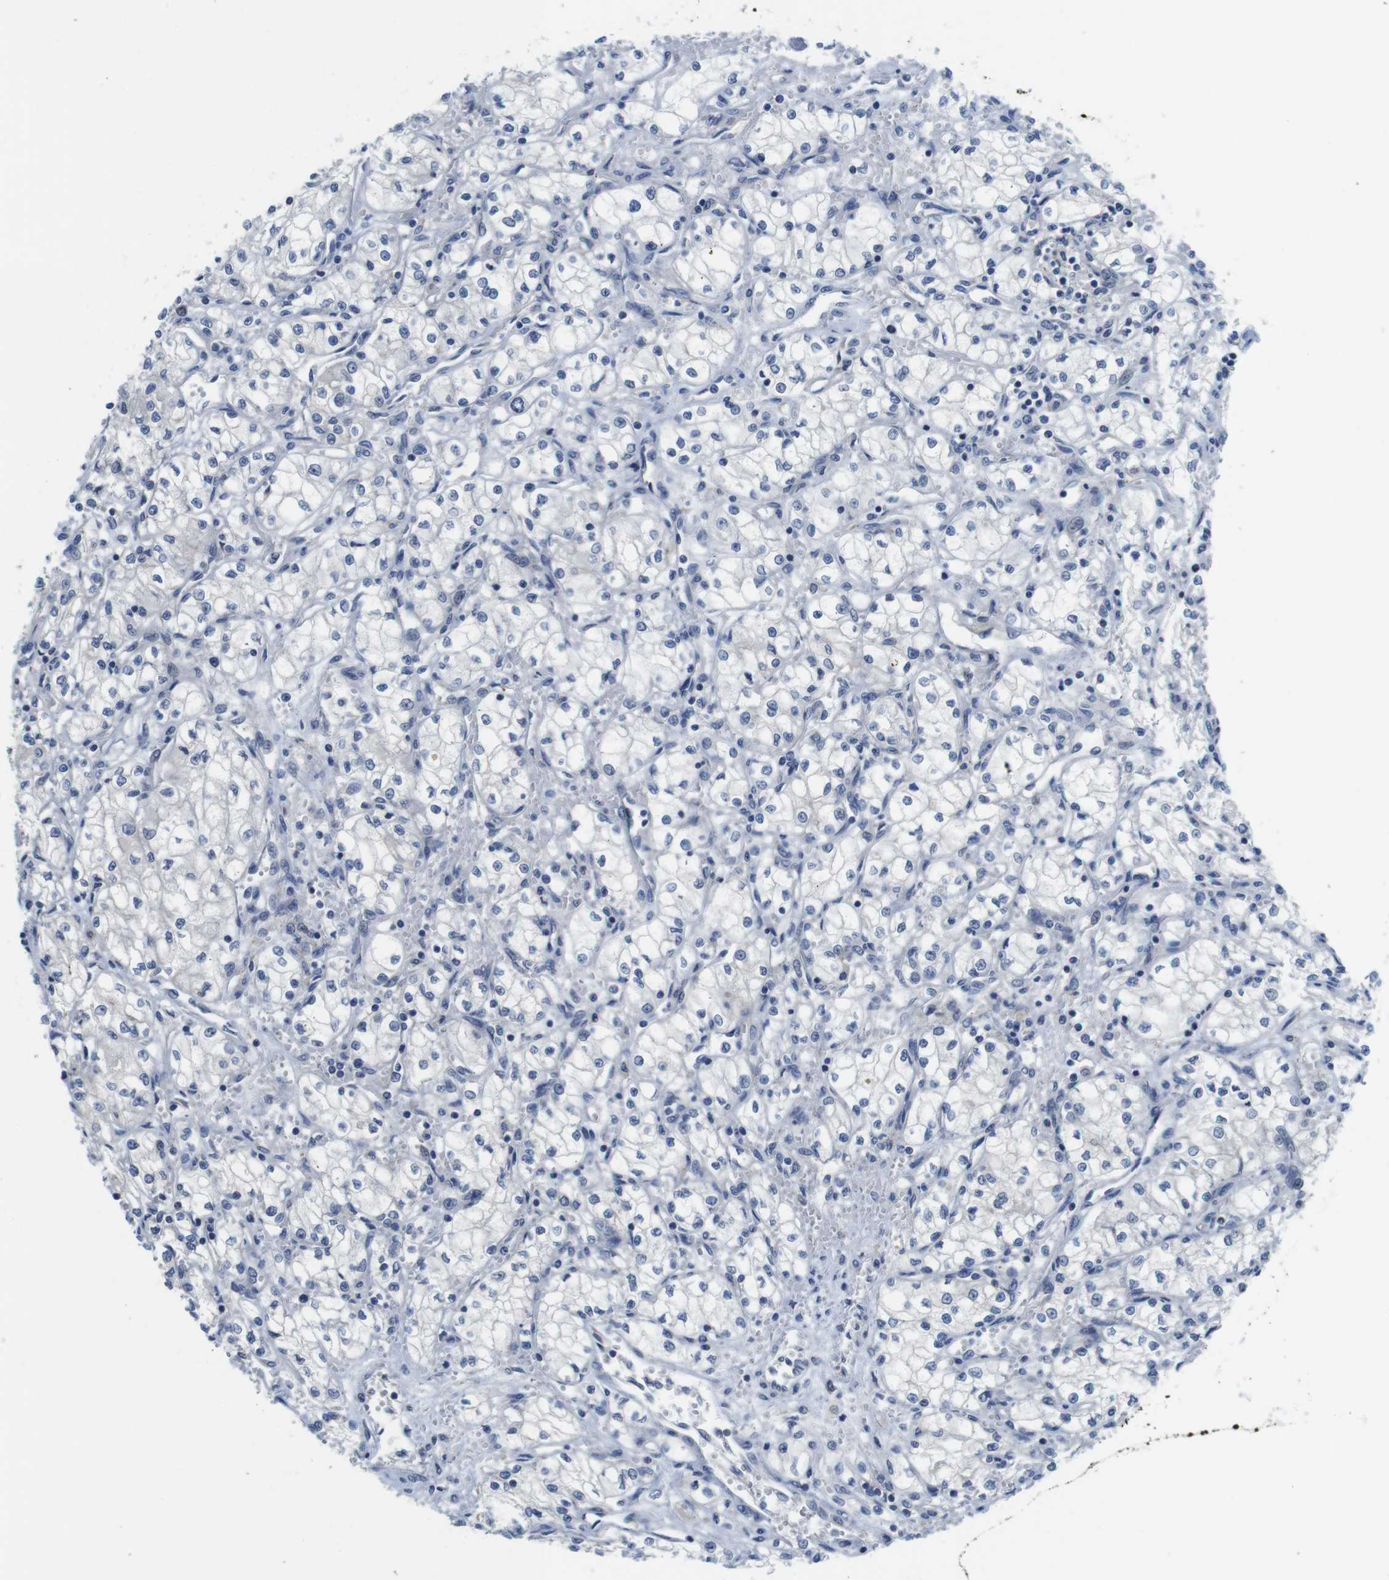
{"staining": {"intensity": "negative", "quantity": "none", "location": "none"}, "tissue": "renal cancer", "cell_type": "Tumor cells", "image_type": "cancer", "snomed": [{"axis": "morphology", "description": "Normal tissue, NOS"}, {"axis": "morphology", "description": "Adenocarcinoma, NOS"}, {"axis": "topography", "description": "Kidney"}], "caption": "DAB immunohistochemical staining of human renal cancer reveals no significant positivity in tumor cells.", "gene": "FADD", "patient": {"sex": "male", "age": 59}}